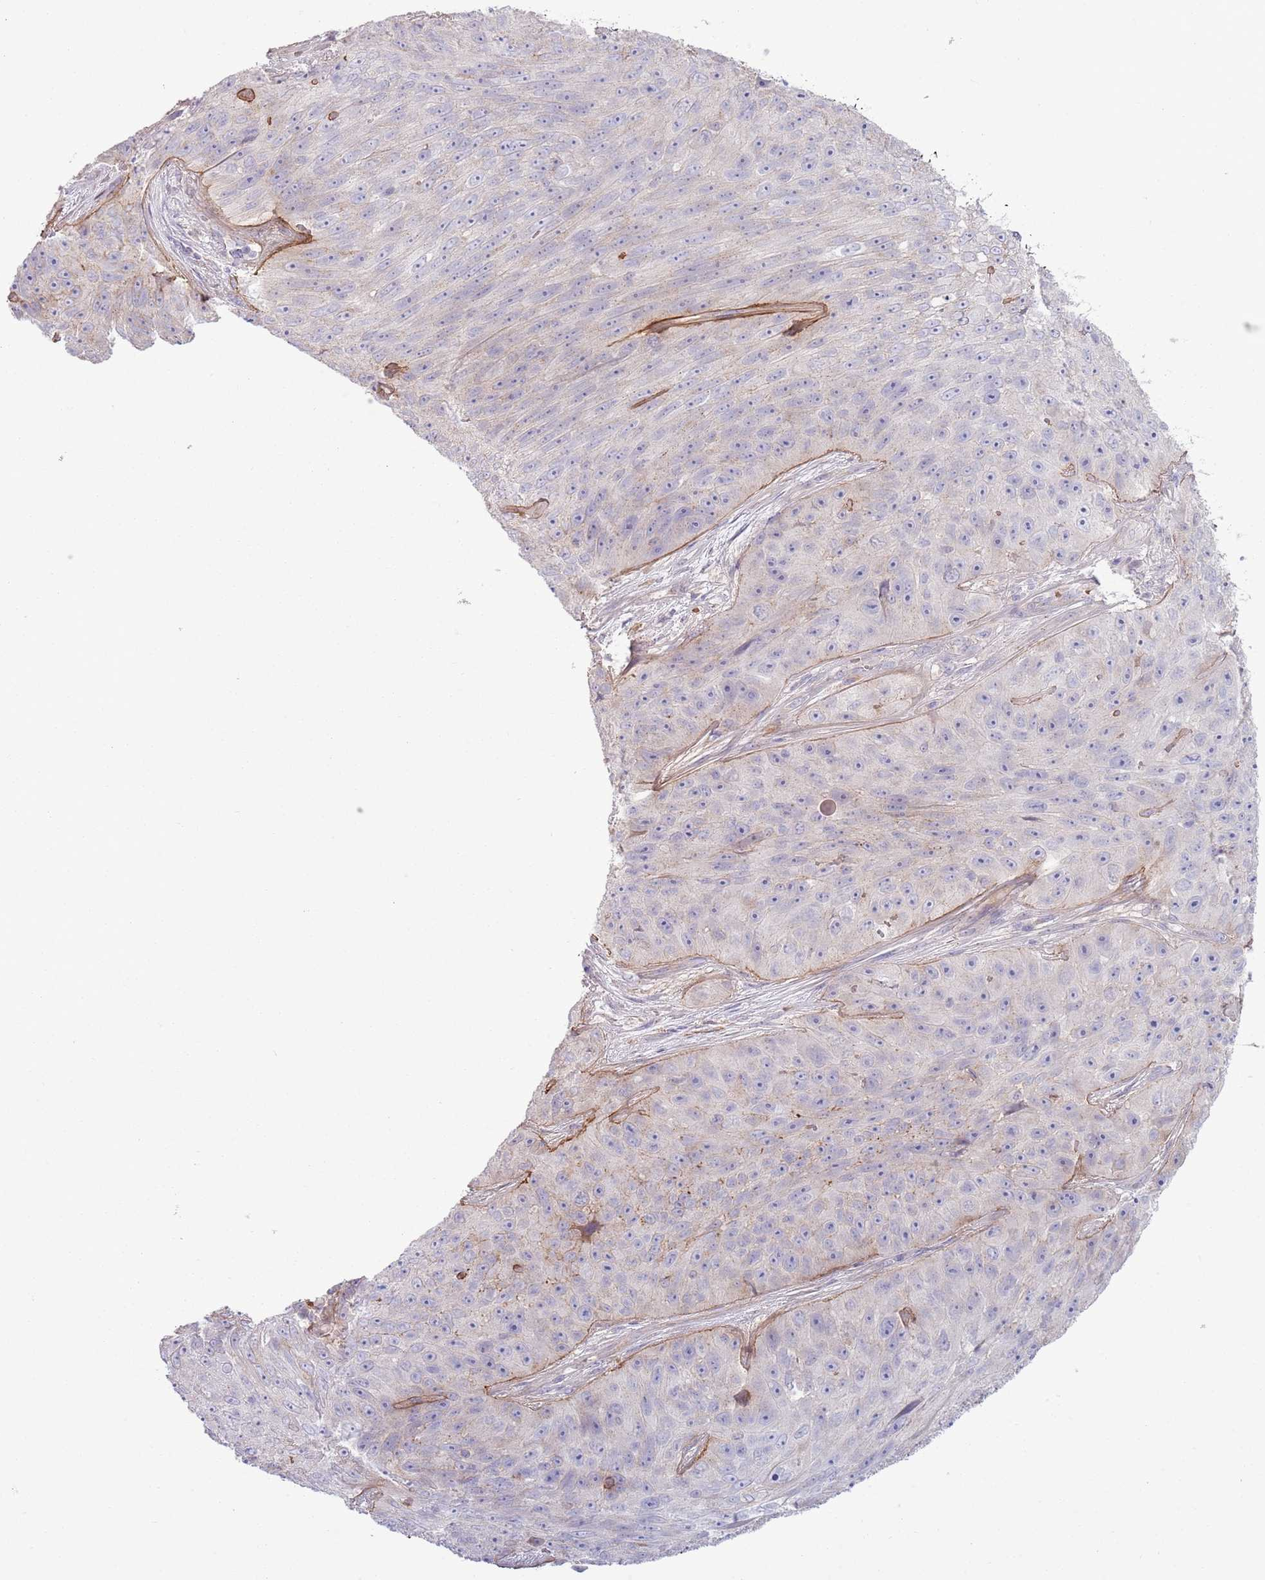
{"staining": {"intensity": "negative", "quantity": "none", "location": "none"}, "tissue": "skin cancer", "cell_type": "Tumor cells", "image_type": "cancer", "snomed": [{"axis": "morphology", "description": "Squamous cell carcinoma, NOS"}, {"axis": "topography", "description": "Skin"}], "caption": "IHC of human skin cancer shows no staining in tumor cells.", "gene": "TINAGL1", "patient": {"sex": "female", "age": 87}}